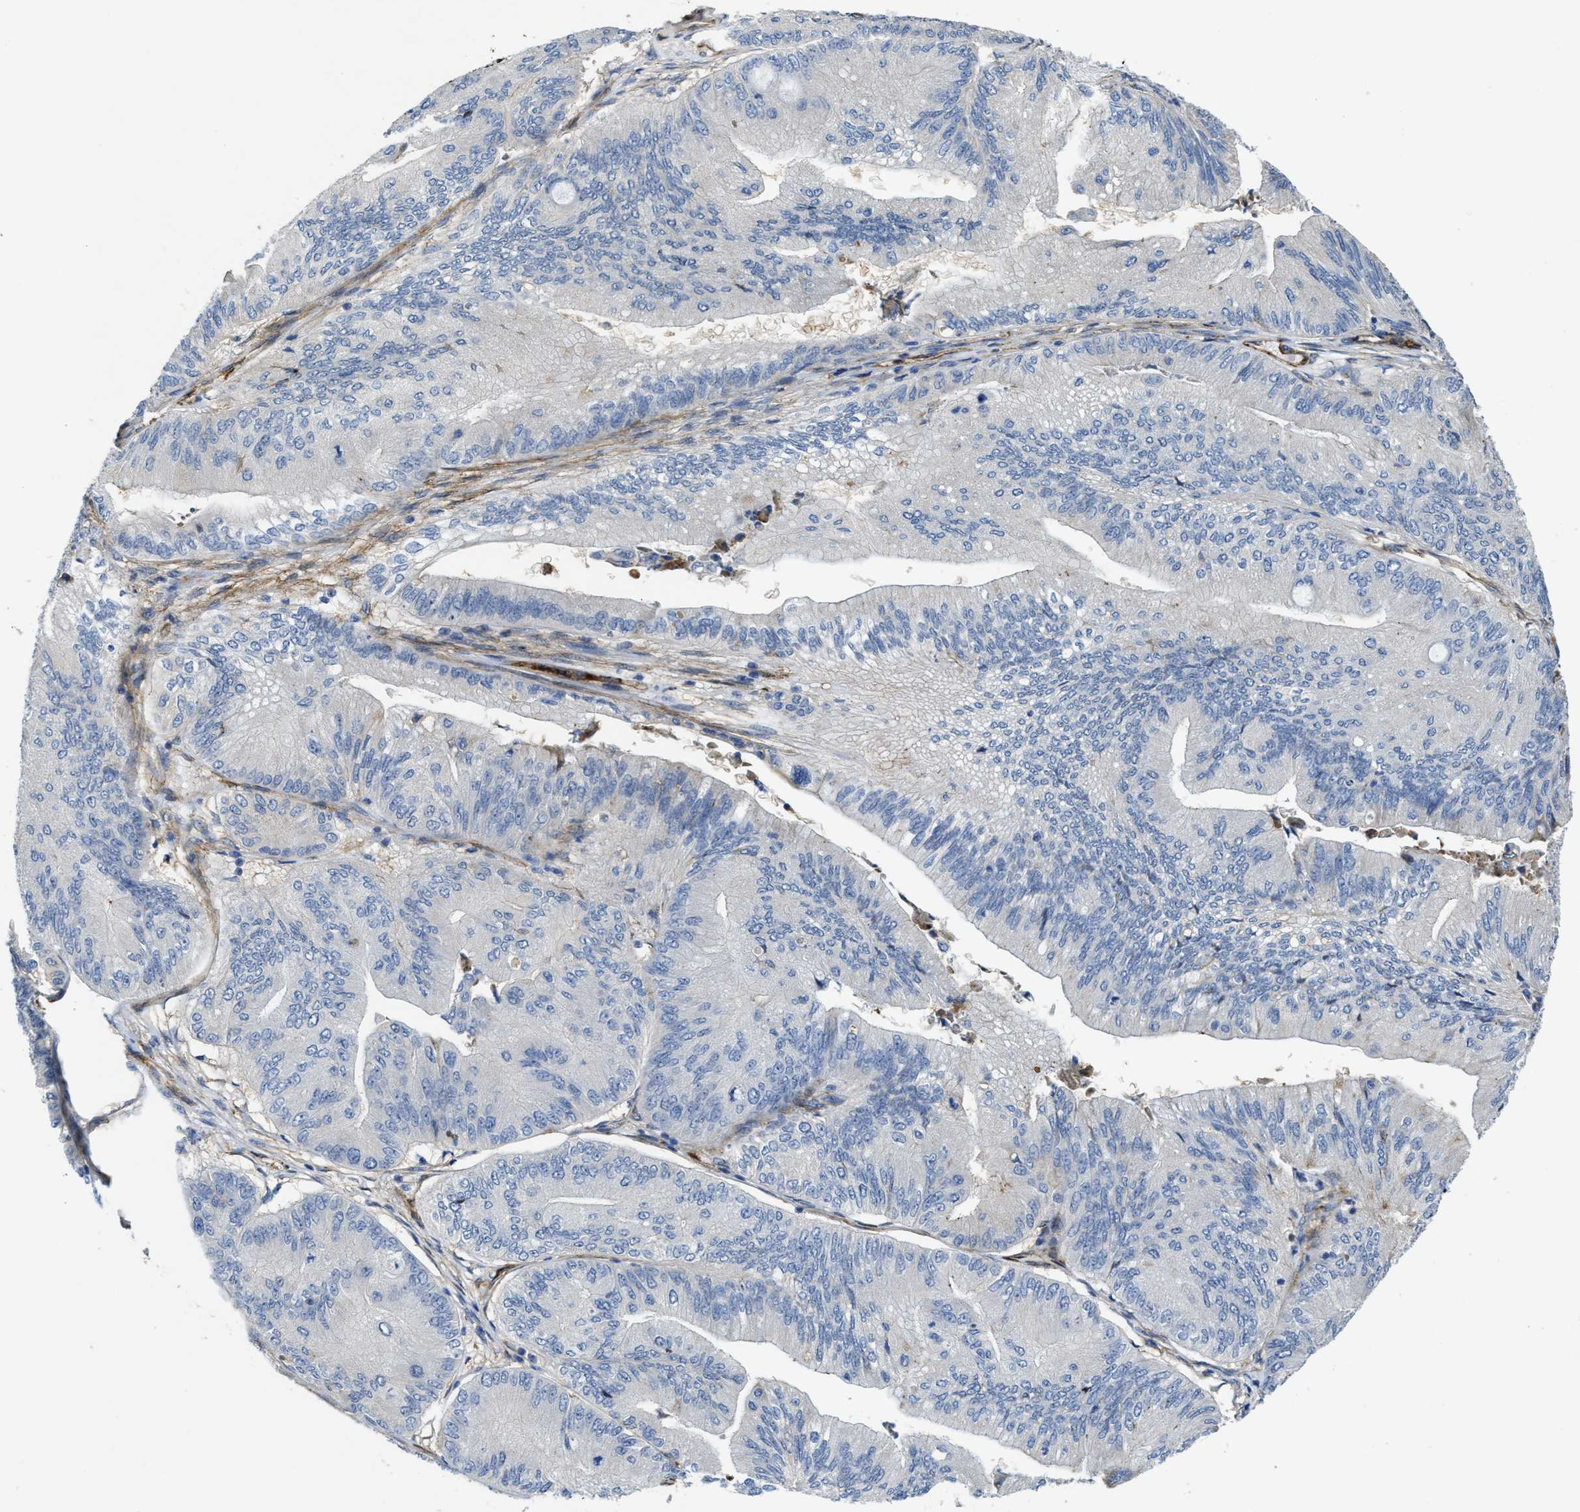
{"staining": {"intensity": "negative", "quantity": "none", "location": "none"}, "tissue": "ovarian cancer", "cell_type": "Tumor cells", "image_type": "cancer", "snomed": [{"axis": "morphology", "description": "Cystadenocarcinoma, mucinous, NOS"}, {"axis": "topography", "description": "Ovary"}], "caption": "Tumor cells are negative for protein expression in human ovarian cancer (mucinous cystadenocarcinoma).", "gene": "NAB1", "patient": {"sex": "female", "age": 61}}